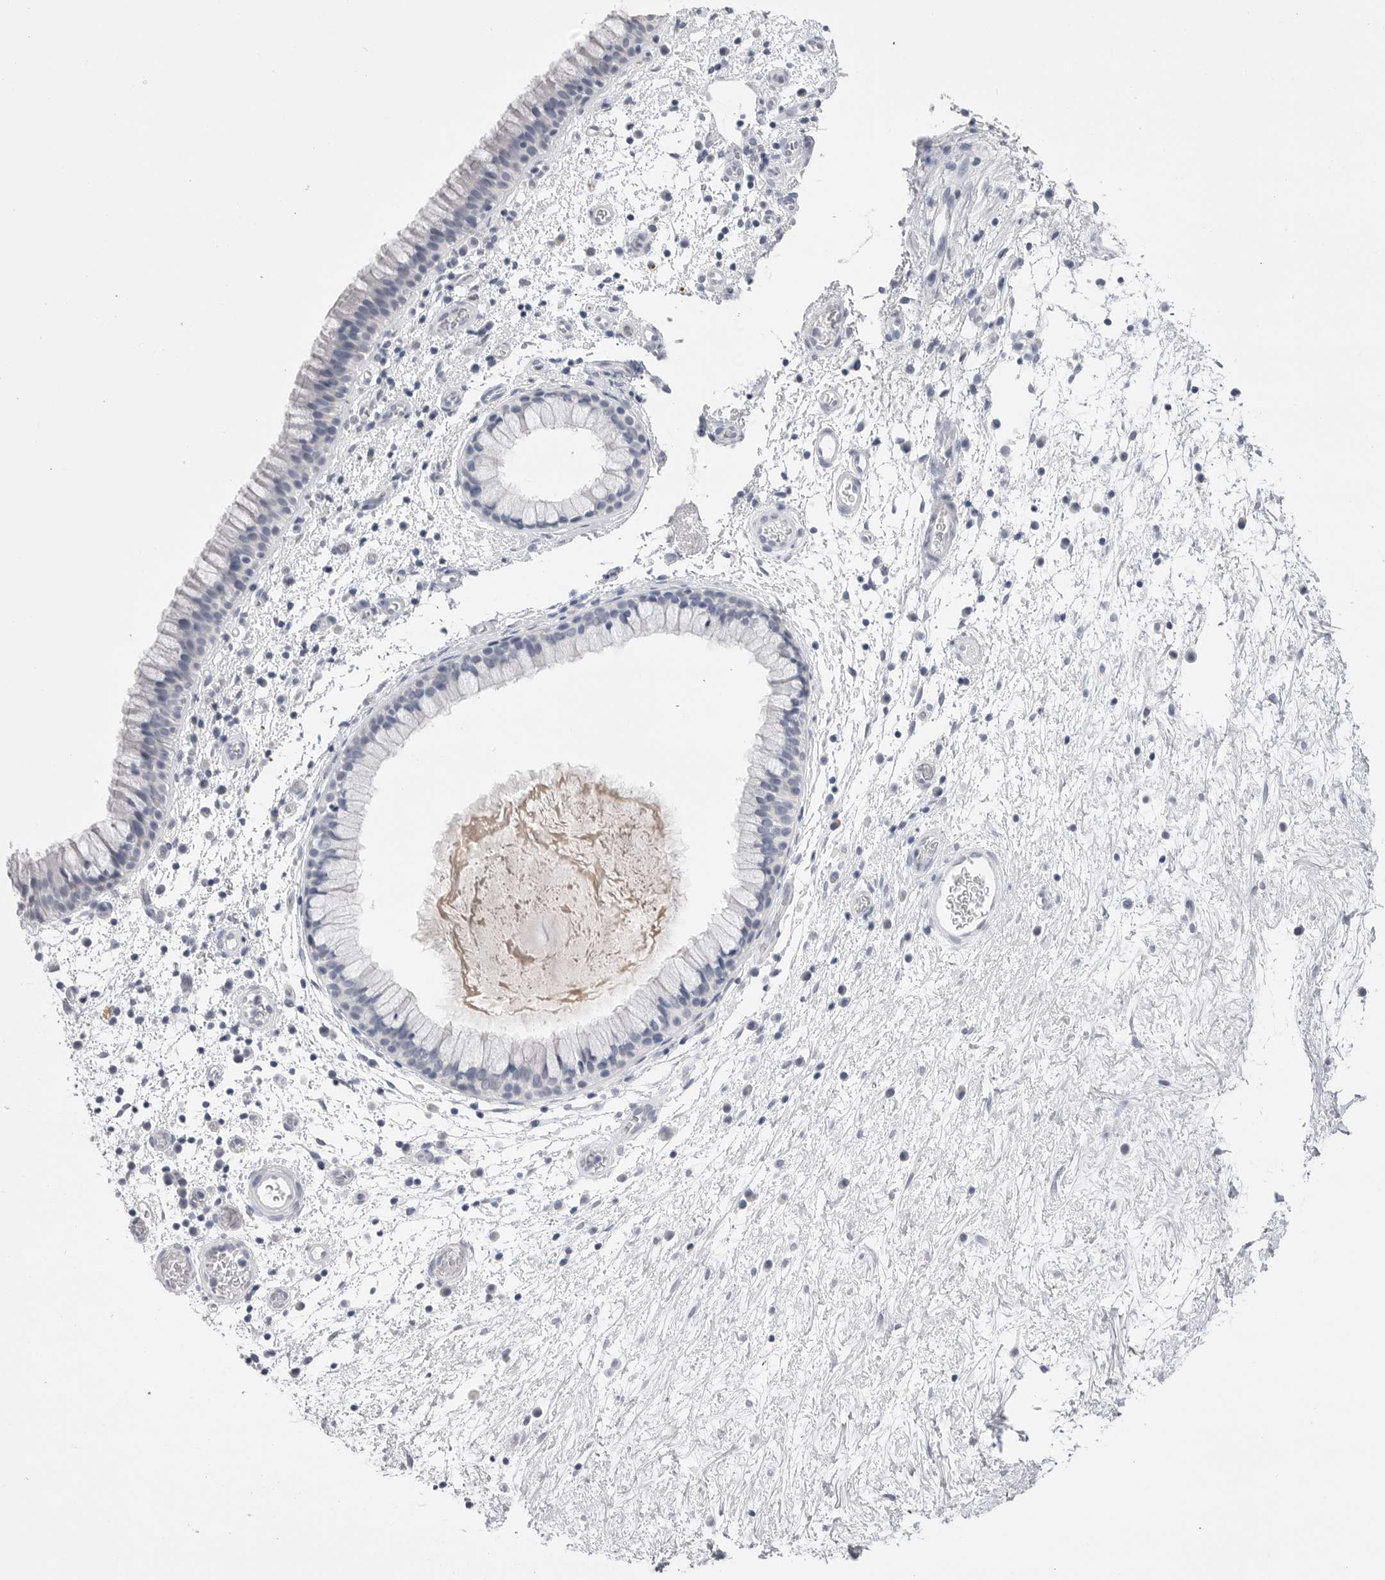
{"staining": {"intensity": "negative", "quantity": "none", "location": "none"}, "tissue": "nasopharynx", "cell_type": "Respiratory epithelial cells", "image_type": "normal", "snomed": [{"axis": "morphology", "description": "Normal tissue, NOS"}, {"axis": "morphology", "description": "Inflammation, NOS"}, {"axis": "topography", "description": "Nasopharynx"}], "caption": "Nasopharynx stained for a protein using immunohistochemistry demonstrates no expression respiratory epithelial cells.", "gene": "CPB1", "patient": {"sex": "male", "age": 48}}